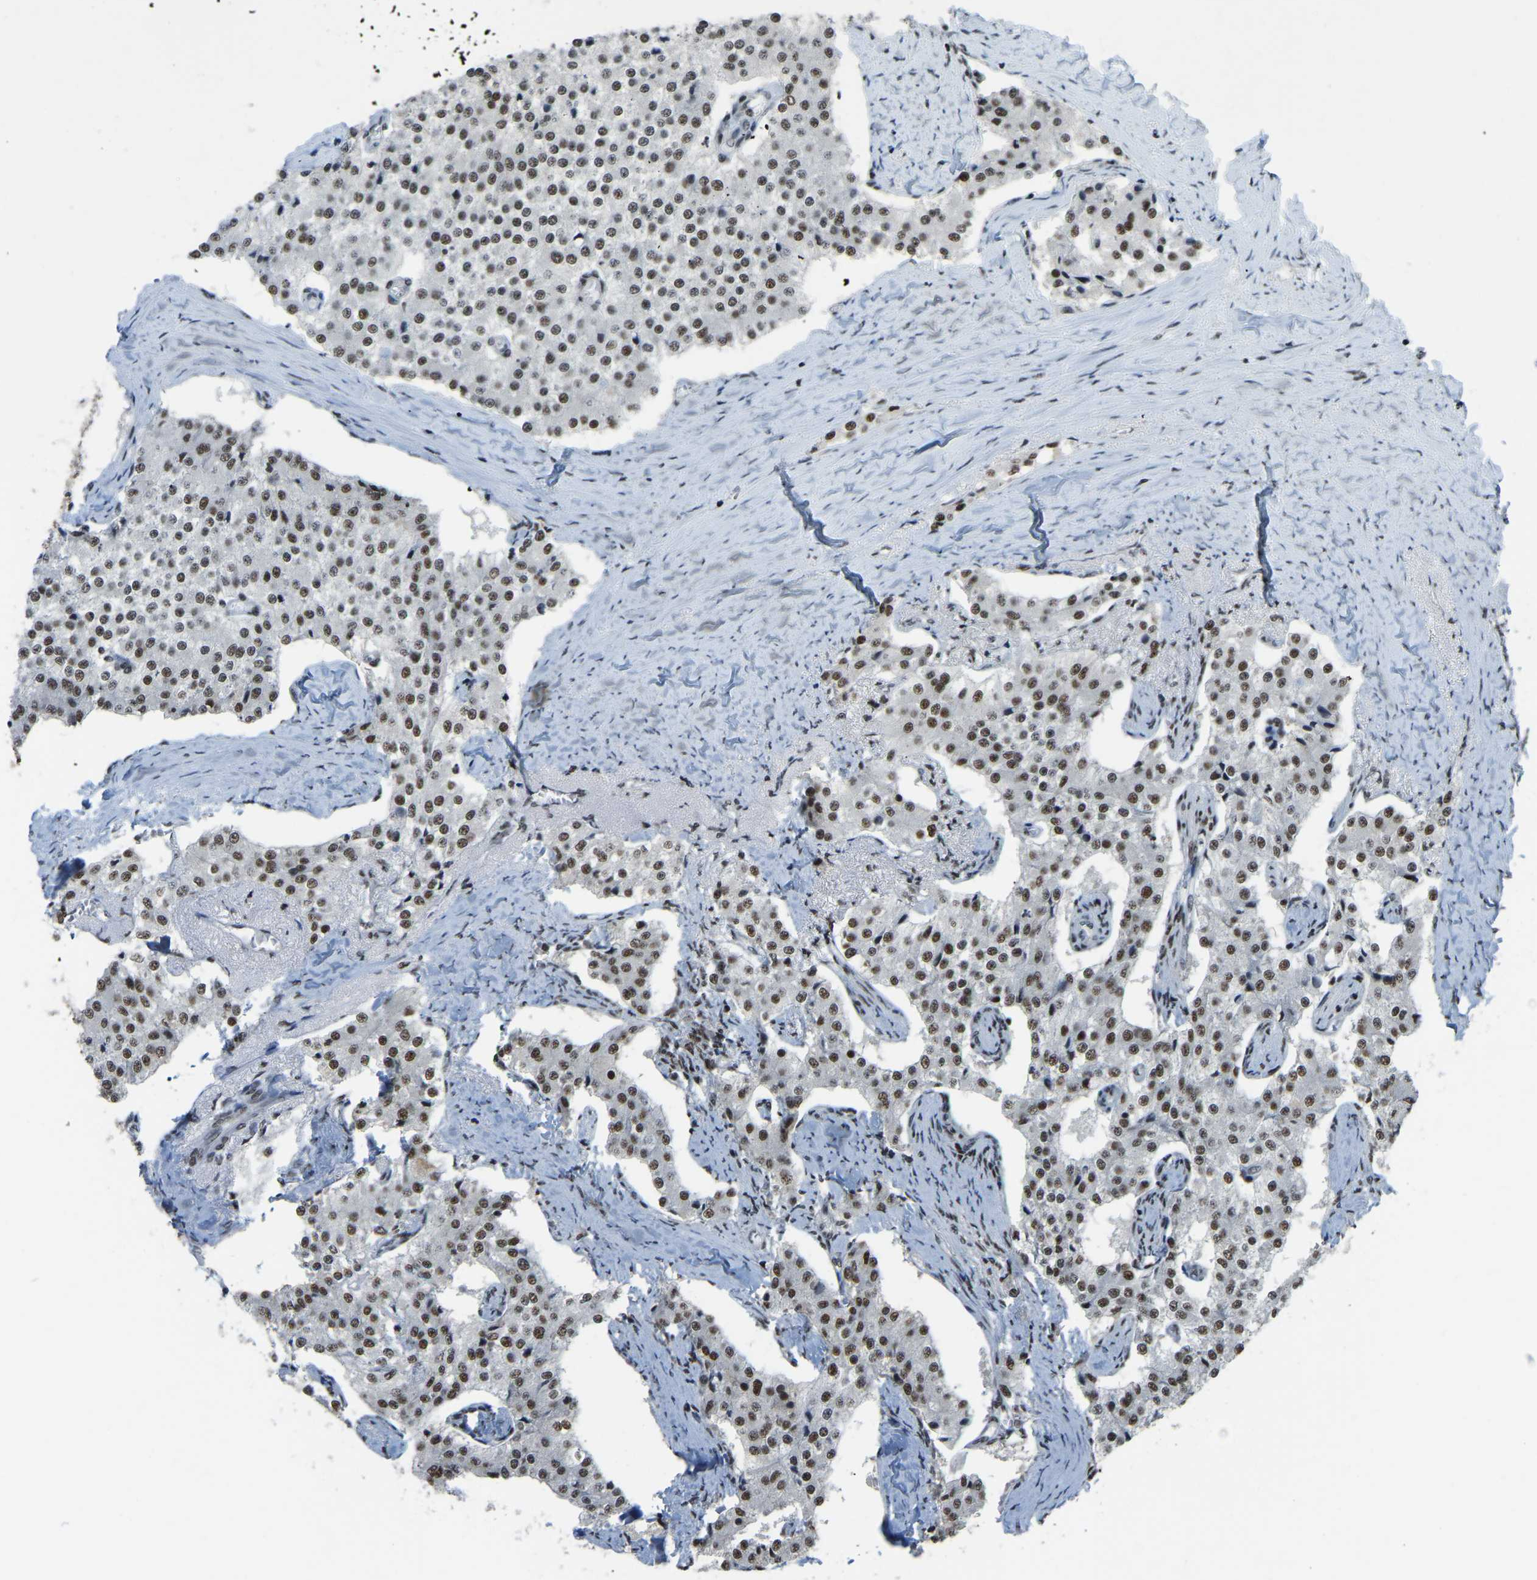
{"staining": {"intensity": "moderate", "quantity": ">75%", "location": "nuclear"}, "tissue": "carcinoid", "cell_type": "Tumor cells", "image_type": "cancer", "snomed": [{"axis": "morphology", "description": "Carcinoid, malignant, NOS"}, {"axis": "topography", "description": "Colon"}], "caption": "This histopathology image shows immunohistochemistry (IHC) staining of carcinoid, with medium moderate nuclear staining in approximately >75% of tumor cells.", "gene": "TBL1XR1", "patient": {"sex": "female", "age": 52}}